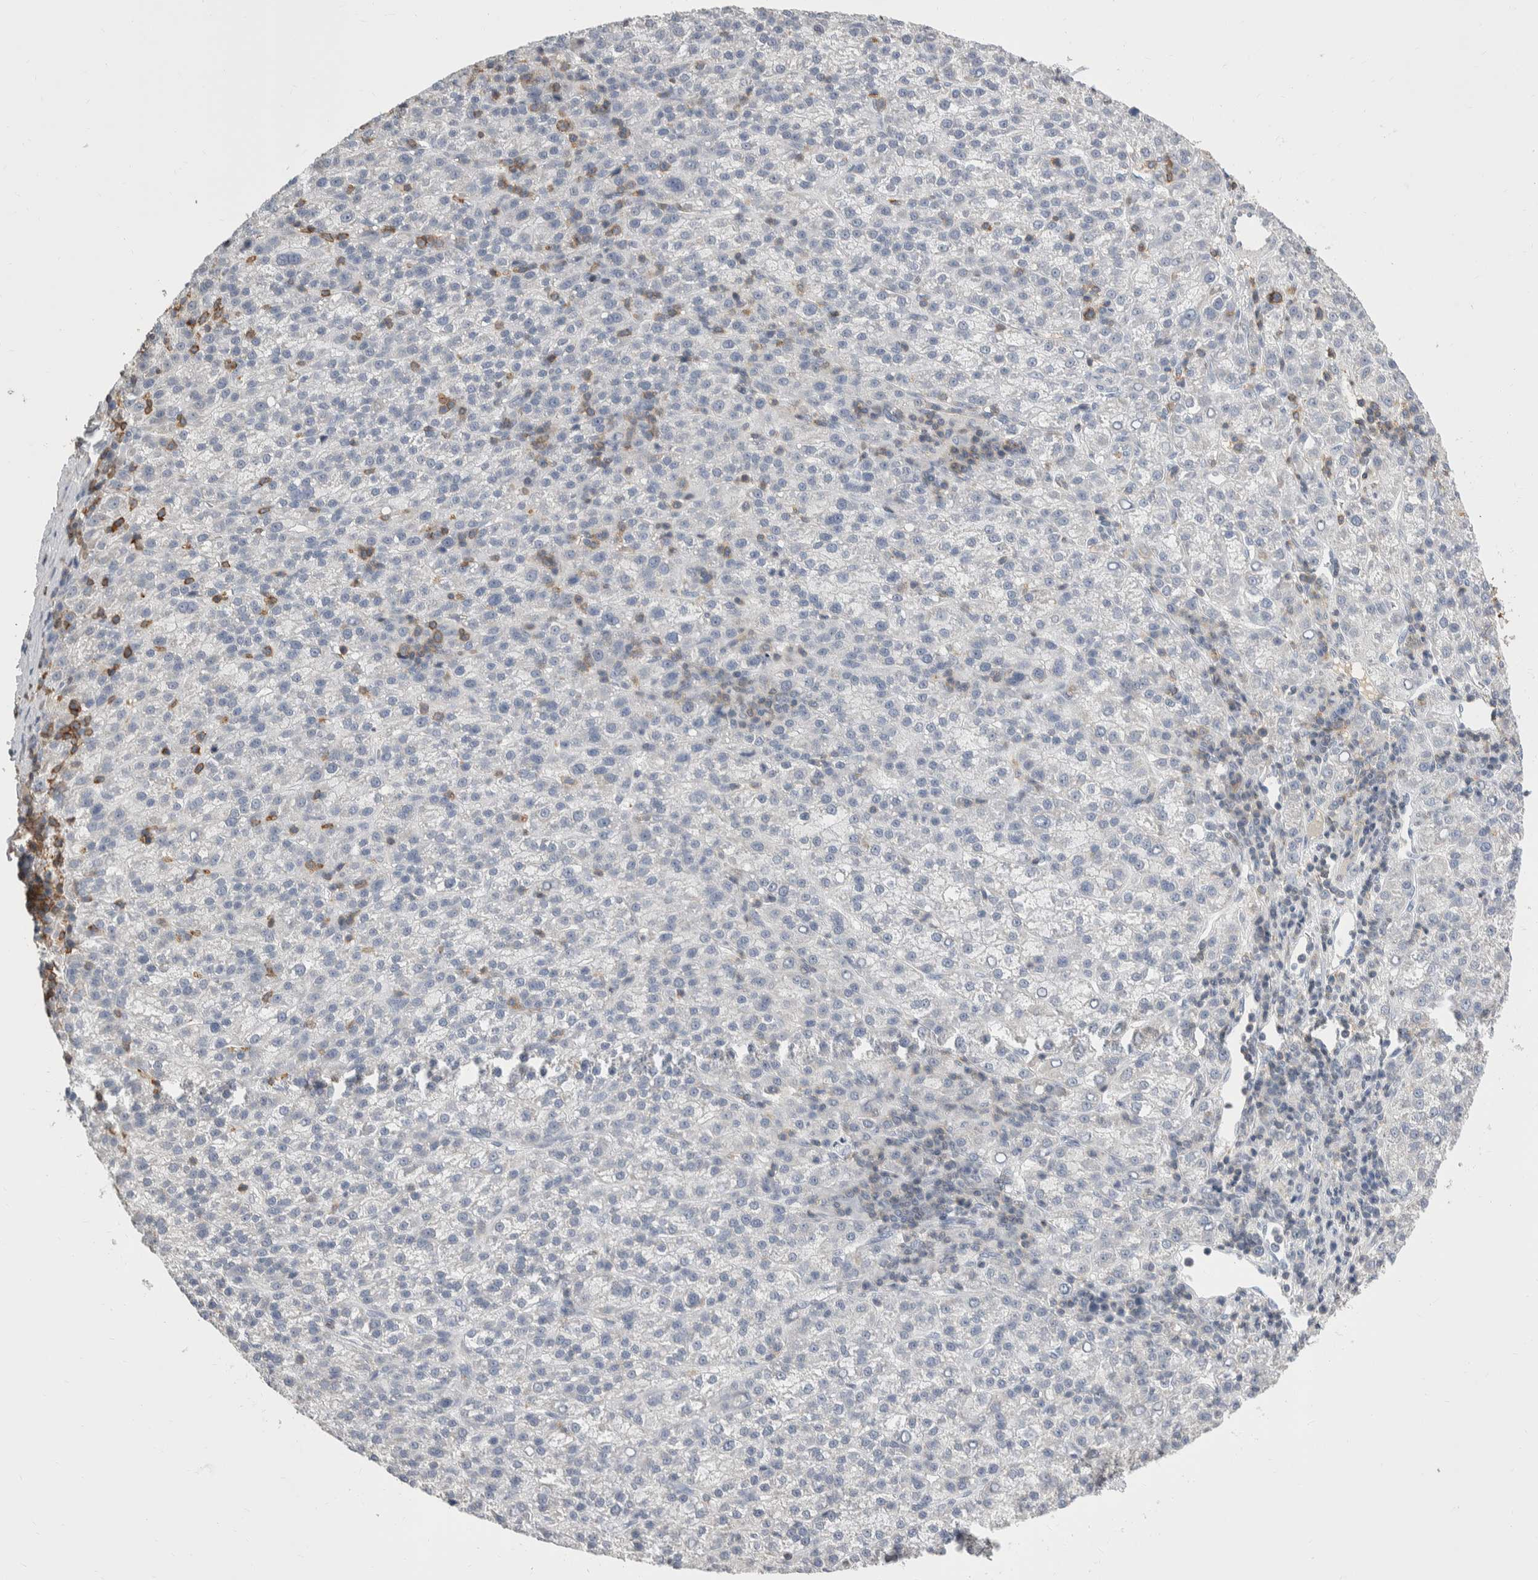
{"staining": {"intensity": "negative", "quantity": "none", "location": "none"}, "tissue": "liver cancer", "cell_type": "Tumor cells", "image_type": "cancer", "snomed": [{"axis": "morphology", "description": "Carcinoma, Hepatocellular, NOS"}, {"axis": "topography", "description": "Liver"}], "caption": "This micrograph is of hepatocellular carcinoma (liver) stained with IHC to label a protein in brown with the nuclei are counter-stained blue. There is no positivity in tumor cells. (DAB IHC visualized using brightfield microscopy, high magnification).", "gene": "CEP295NL", "patient": {"sex": "female", "age": 58}}